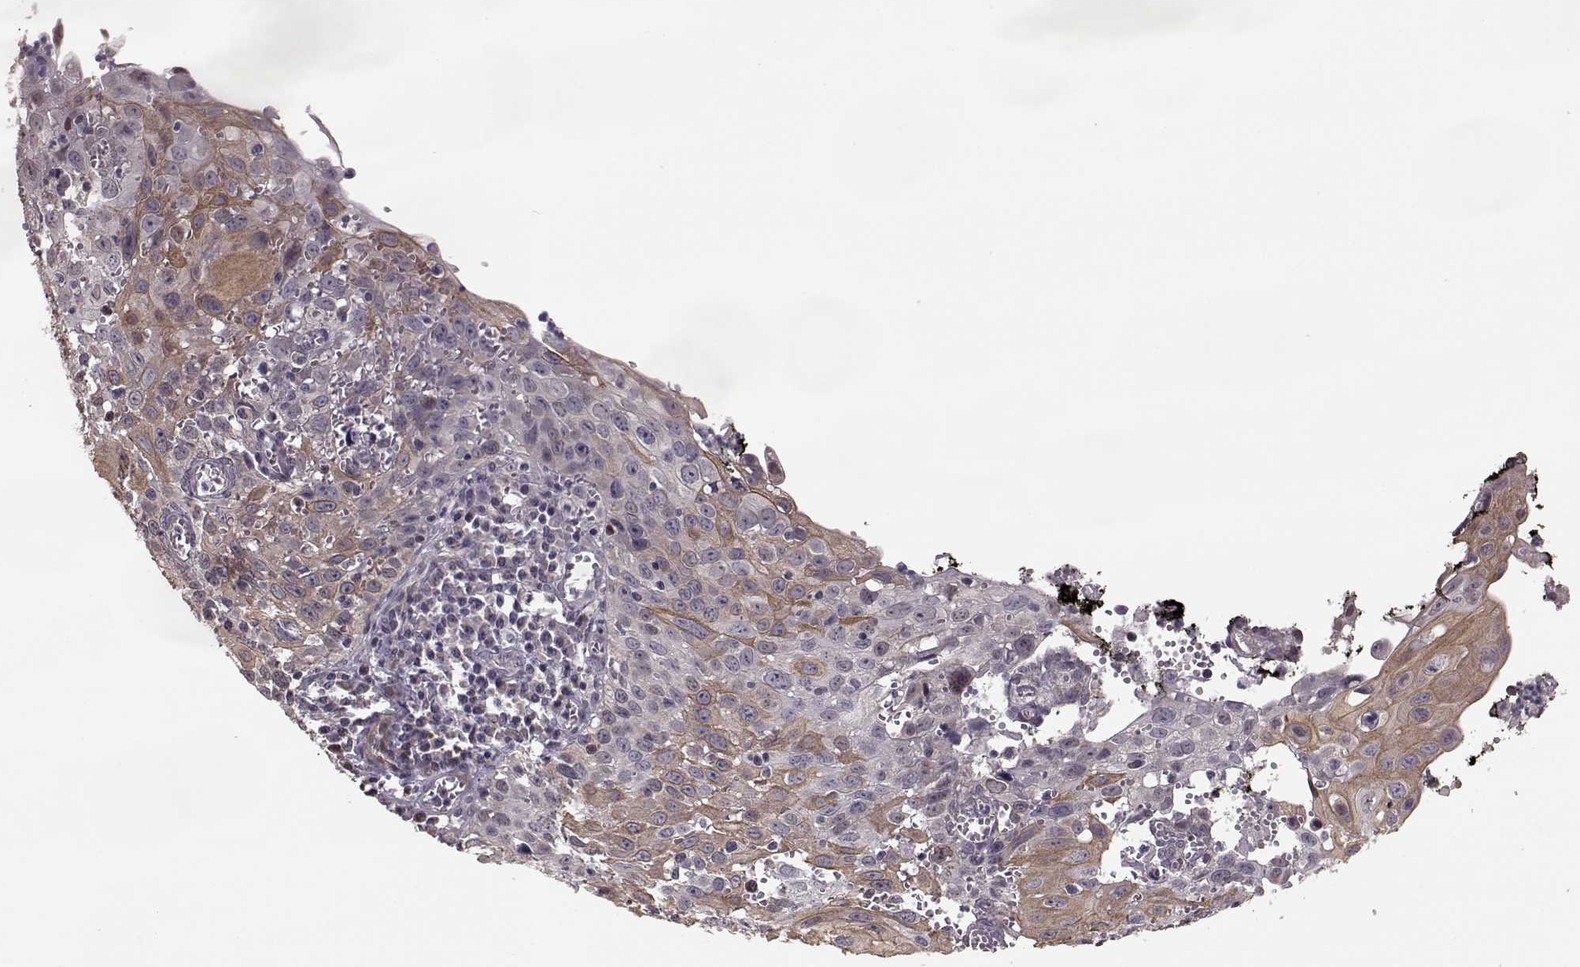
{"staining": {"intensity": "weak", "quantity": "<25%", "location": "cytoplasmic/membranous"}, "tissue": "cervical cancer", "cell_type": "Tumor cells", "image_type": "cancer", "snomed": [{"axis": "morphology", "description": "Squamous cell carcinoma, NOS"}, {"axis": "topography", "description": "Cervix"}], "caption": "This image is of cervical squamous cell carcinoma stained with immunohistochemistry (IHC) to label a protein in brown with the nuclei are counter-stained blue. There is no expression in tumor cells.", "gene": "BACH2", "patient": {"sex": "female", "age": 38}}